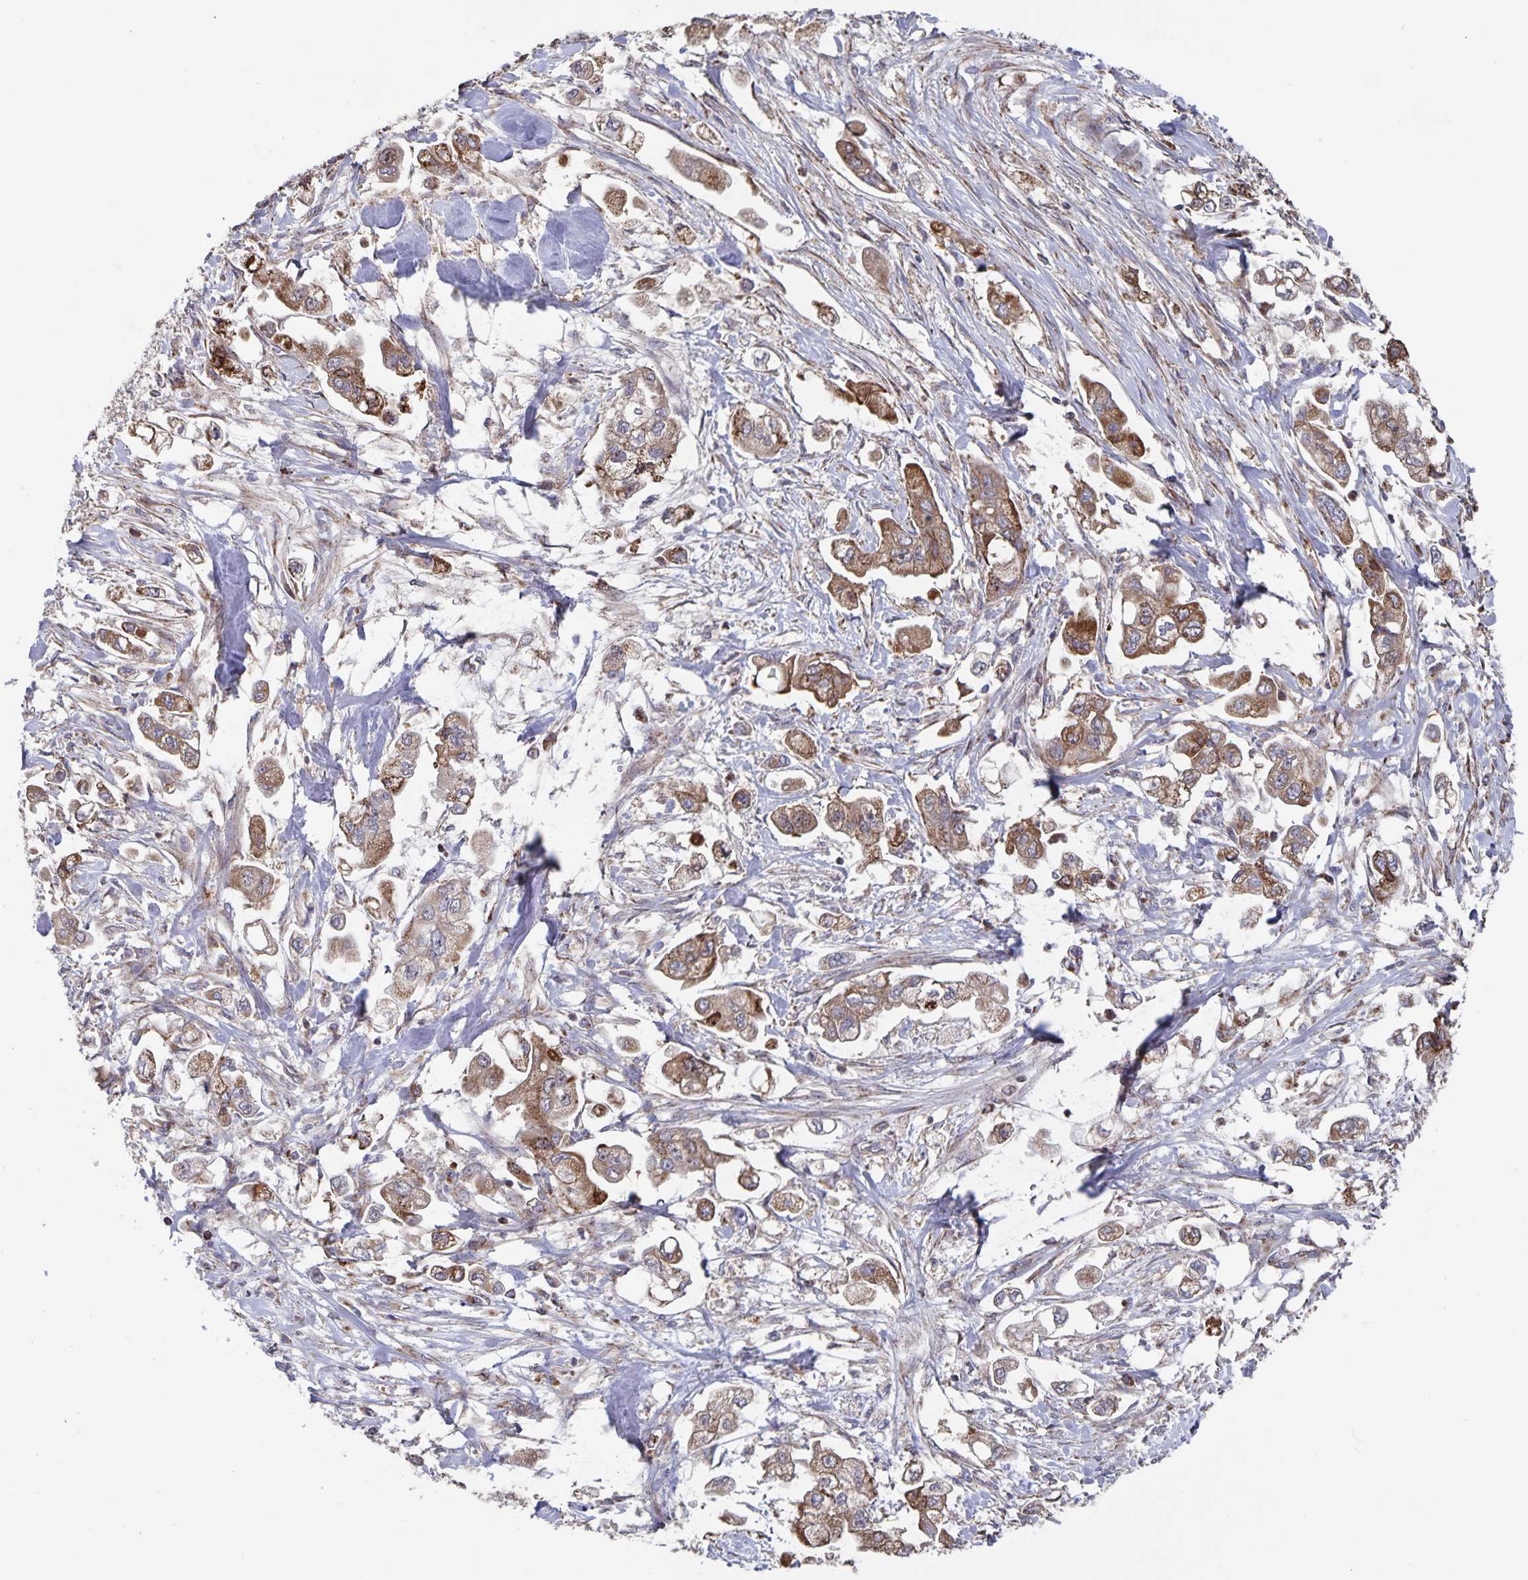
{"staining": {"intensity": "moderate", "quantity": ">75%", "location": "cytoplasmic/membranous"}, "tissue": "stomach cancer", "cell_type": "Tumor cells", "image_type": "cancer", "snomed": [{"axis": "morphology", "description": "Adenocarcinoma, NOS"}, {"axis": "topography", "description": "Stomach"}], "caption": "Immunohistochemical staining of stomach cancer (adenocarcinoma) displays medium levels of moderate cytoplasmic/membranous expression in about >75% of tumor cells. Immunohistochemistry stains the protein of interest in brown and the nuclei are stained blue.", "gene": "ACACA", "patient": {"sex": "male", "age": 62}}